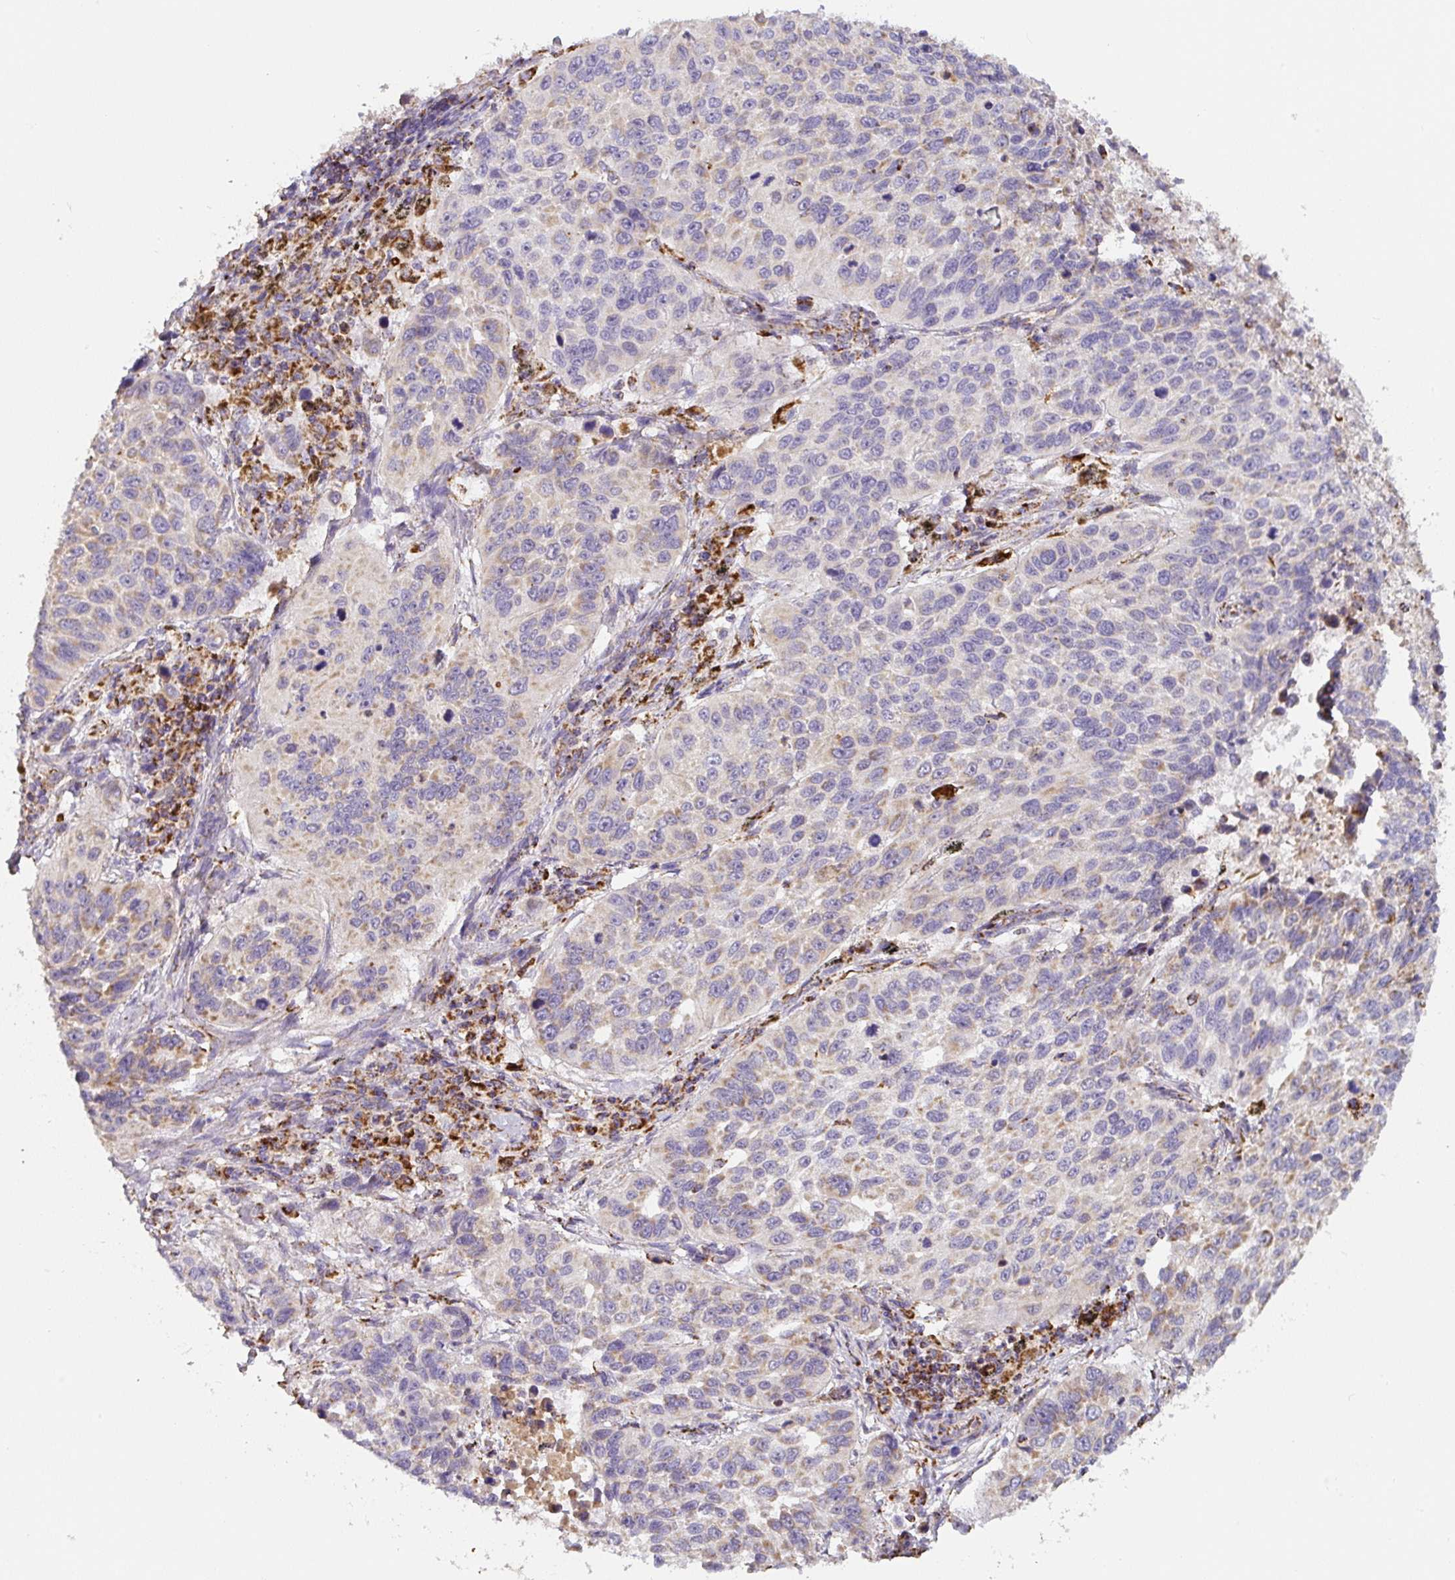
{"staining": {"intensity": "moderate", "quantity": "25%-75%", "location": "cytoplasmic/membranous"}, "tissue": "lung cancer", "cell_type": "Tumor cells", "image_type": "cancer", "snomed": [{"axis": "morphology", "description": "Squamous cell carcinoma, NOS"}, {"axis": "topography", "description": "Lung"}], "caption": "Tumor cells show moderate cytoplasmic/membranous expression in about 25%-75% of cells in lung cancer (squamous cell carcinoma).", "gene": "MT-CO2", "patient": {"sex": "male", "age": 62}}